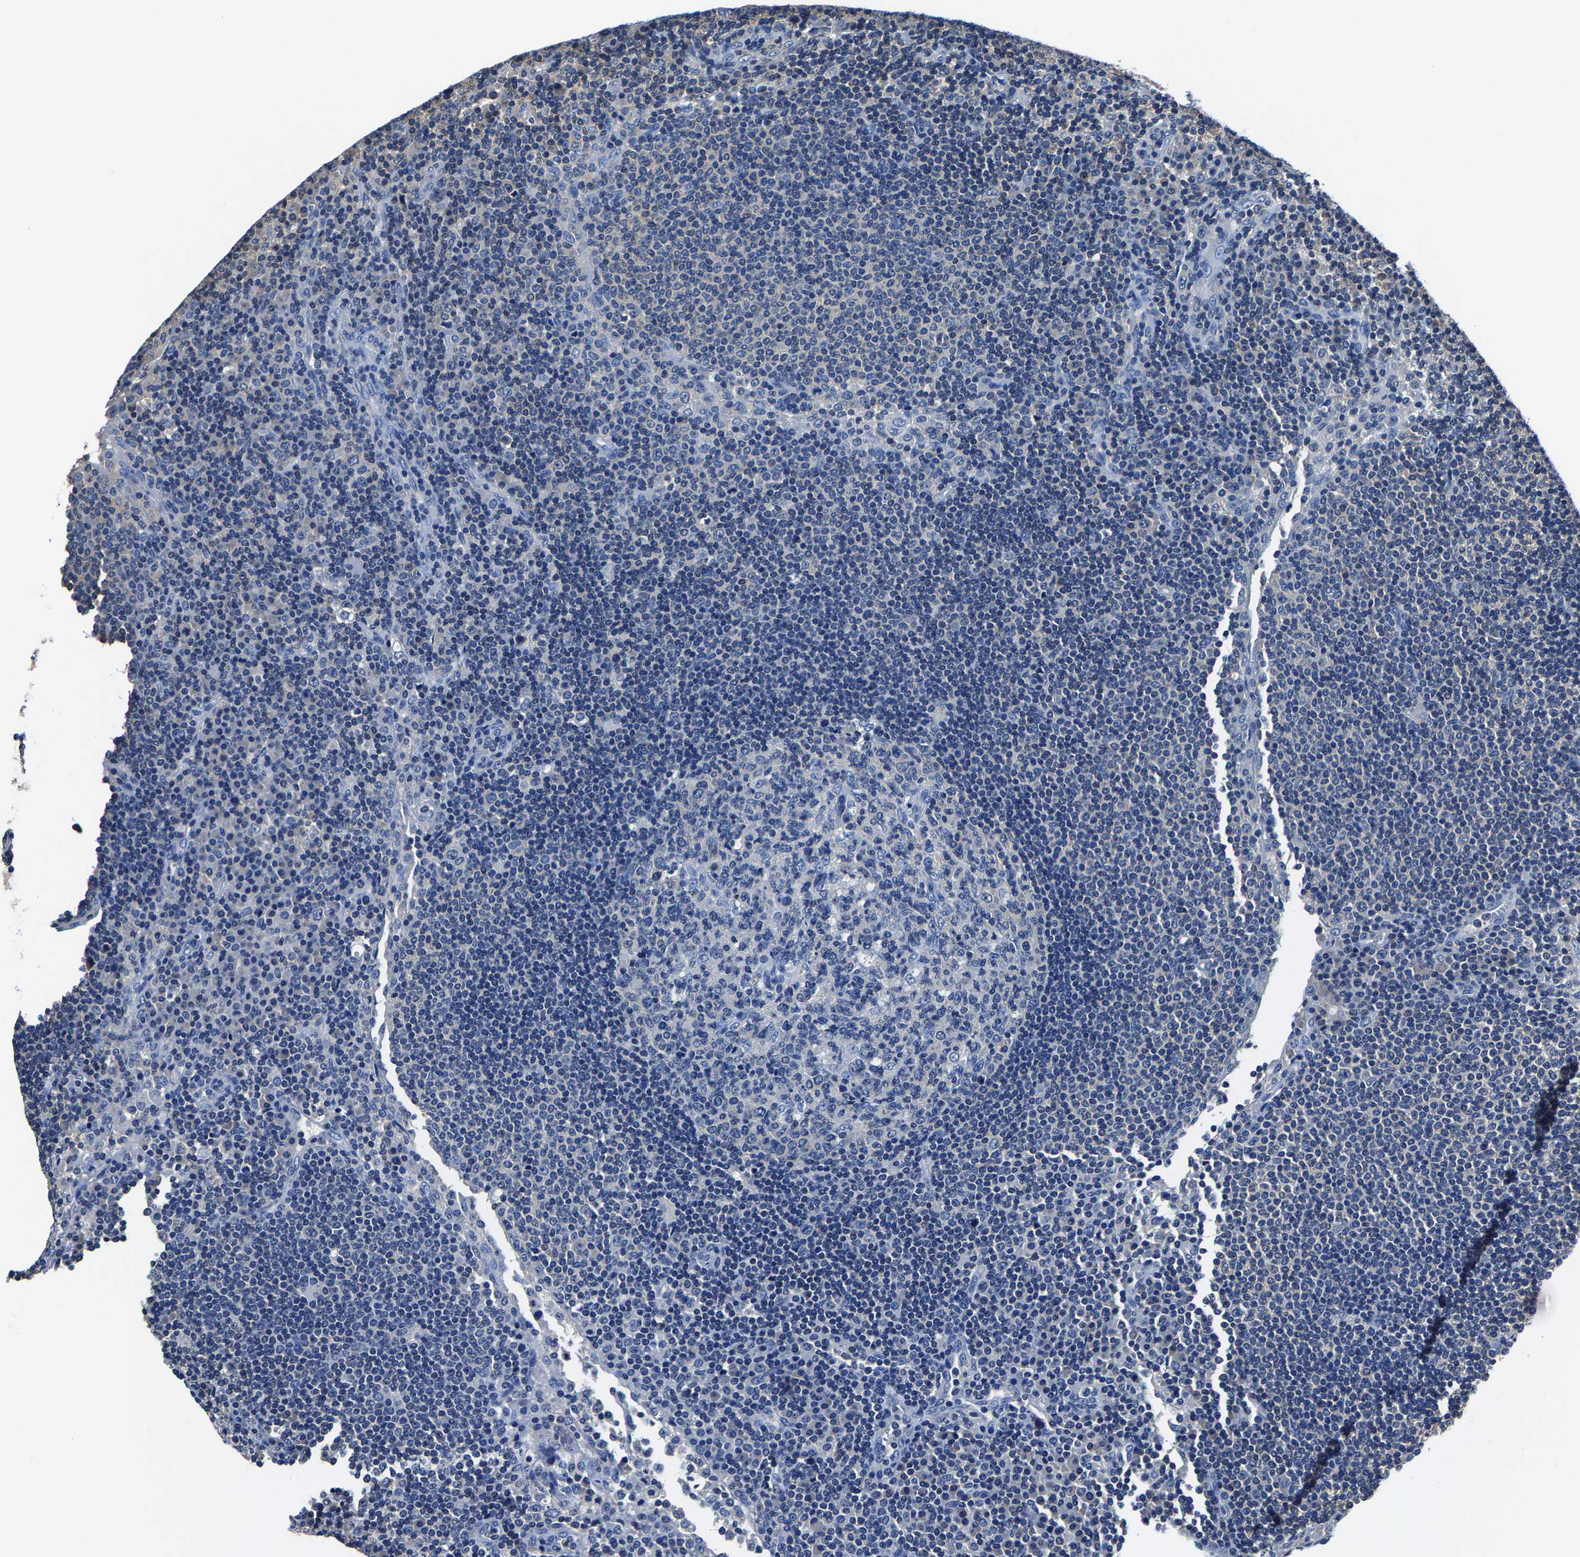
{"staining": {"intensity": "negative", "quantity": "none", "location": "none"}, "tissue": "lymph node", "cell_type": "Germinal center cells", "image_type": "normal", "snomed": [{"axis": "morphology", "description": "Normal tissue, NOS"}, {"axis": "topography", "description": "Lymph node"}], "caption": "This image is of normal lymph node stained with immunohistochemistry to label a protein in brown with the nuclei are counter-stained blue. There is no positivity in germinal center cells.", "gene": "ALDOB", "patient": {"sex": "female", "age": 53}}